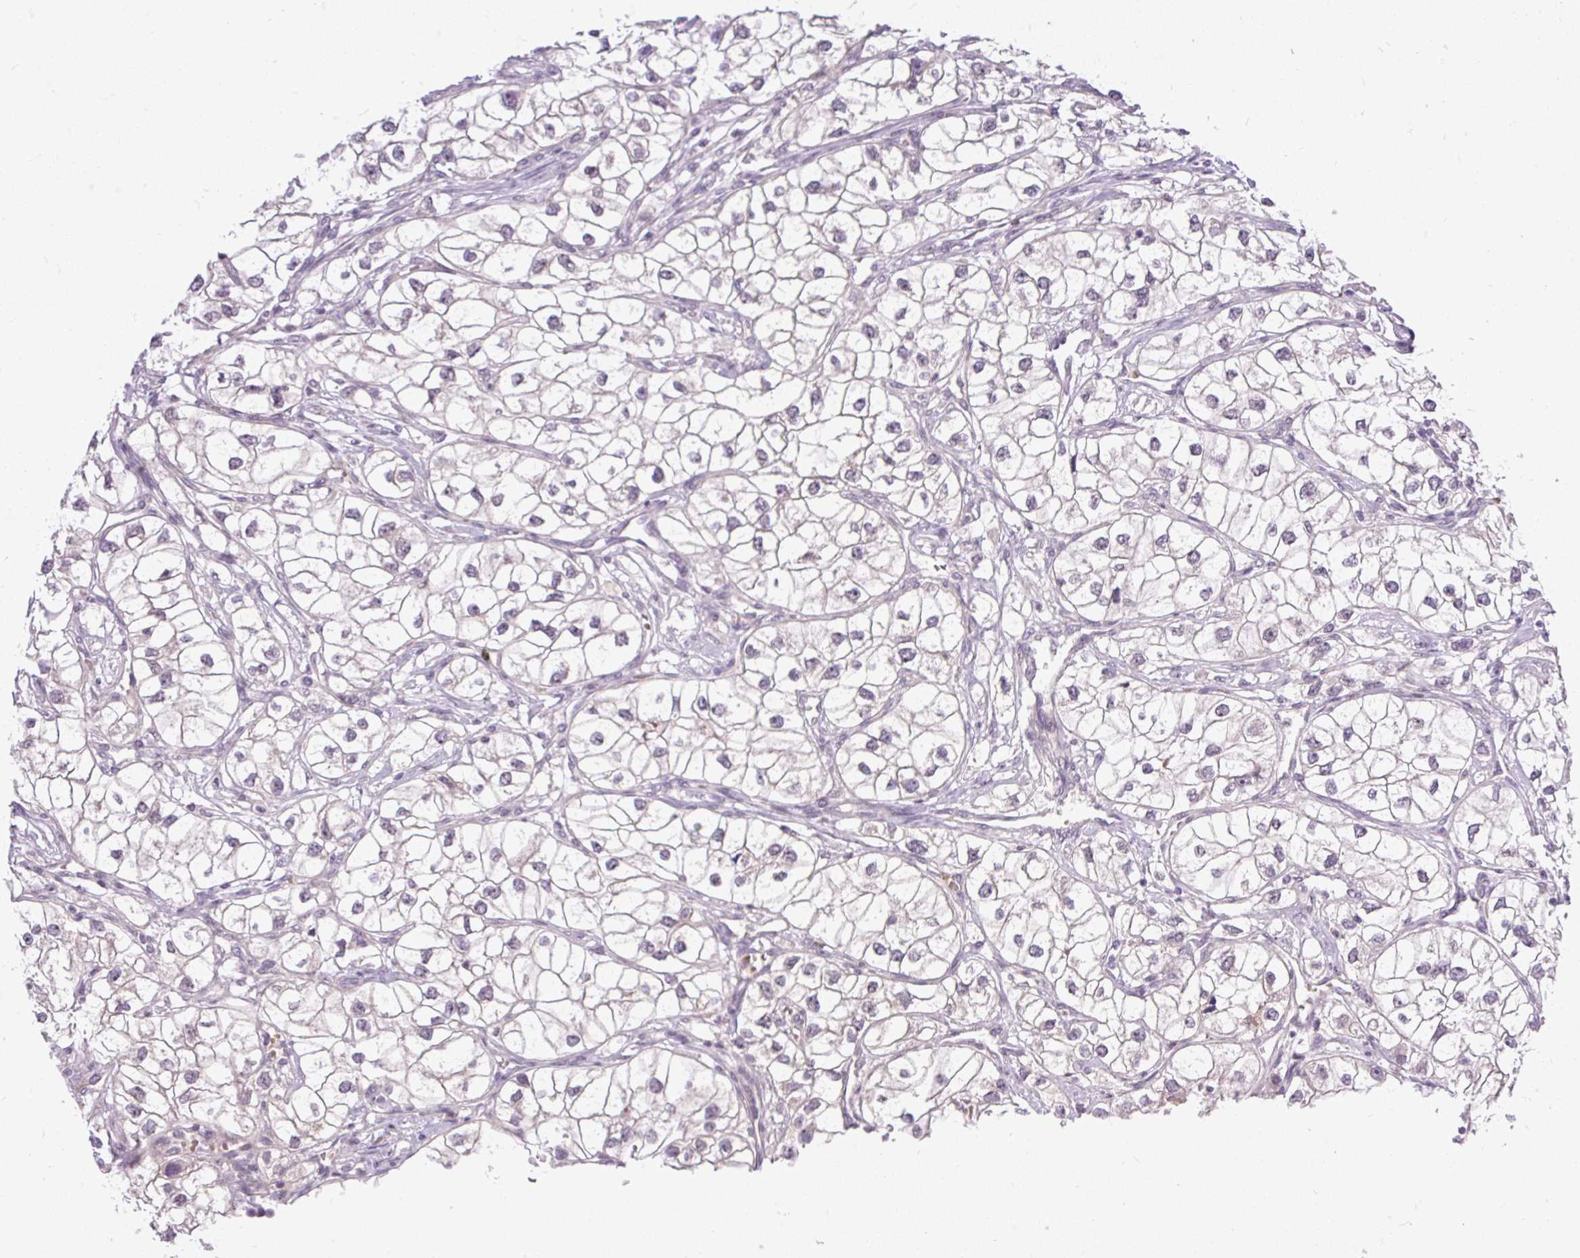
{"staining": {"intensity": "negative", "quantity": "none", "location": "none"}, "tissue": "renal cancer", "cell_type": "Tumor cells", "image_type": "cancer", "snomed": [{"axis": "morphology", "description": "Adenocarcinoma, NOS"}, {"axis": "topography", "description": "Kidney"}], "caption": "The immunohistochemistry (IHC) image has no significant positivity in tumor cells of renal adenocarcinoma tissue. (Immunohistochemistry, brightfield microscopy, high magnification).", "gene": "FAM117B", "patient": {"sex": "male", "age": 59}}